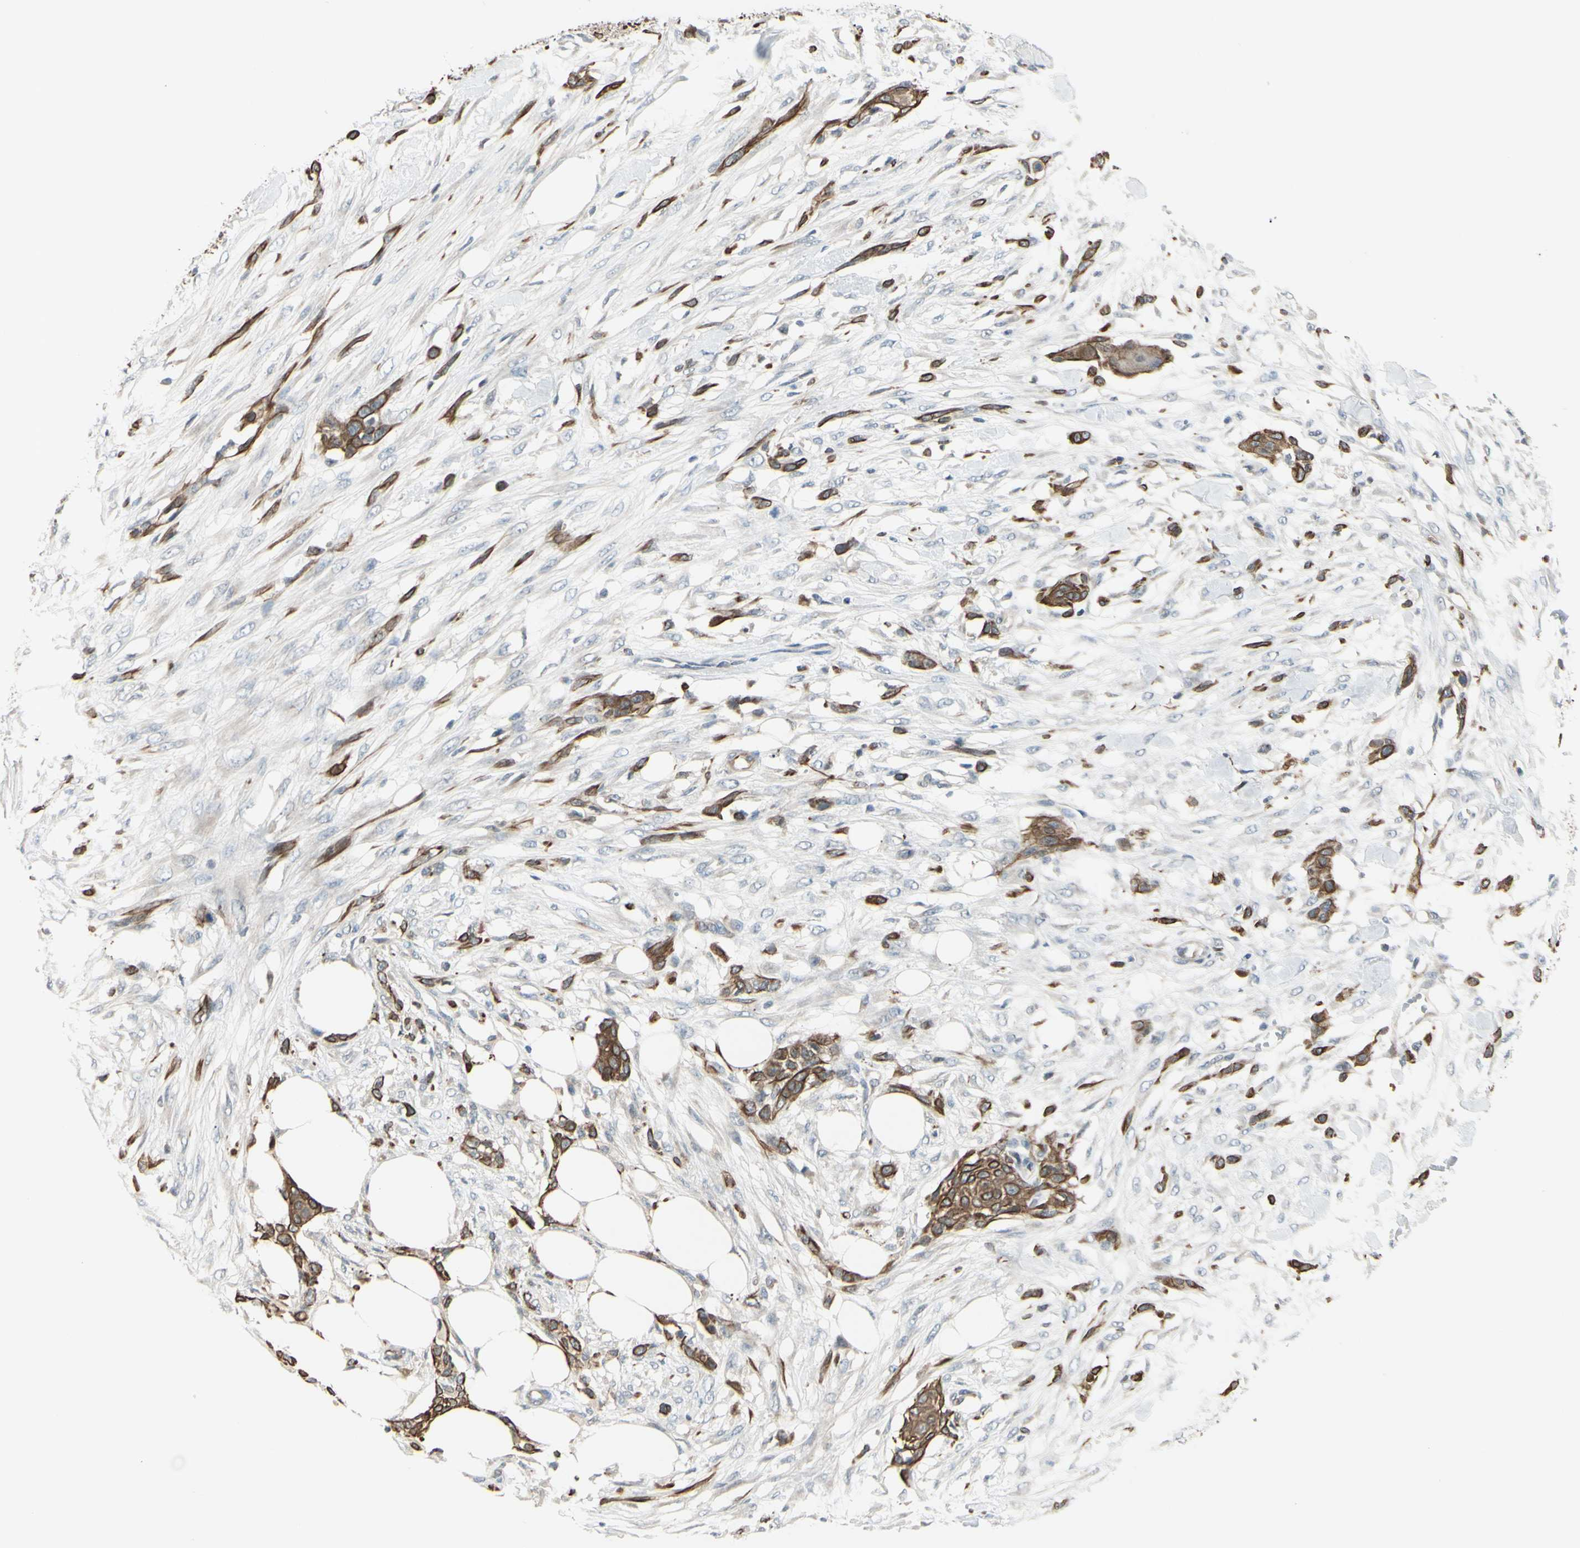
{"staining": {"intensity": "moderate", "quantity": ">75%", "location": "cytoplasmic/membranous"}, "tissue": "skin cancer", "cell_type": "Tumor cells", "image_type": "cancer", "snomed": [{"axis": "morphology", "description": "Squamous cell carcinoma, NOS"}, {"axis": "topography", "description": "Skin"}], "caption": "Skin cancer stained with a brown dye shows moderate cytoplasmic/membranous positive staining in about >75% of tumor cells.", "gene": "FGFR2", "patient": {"sex": "female", "age": 59}}